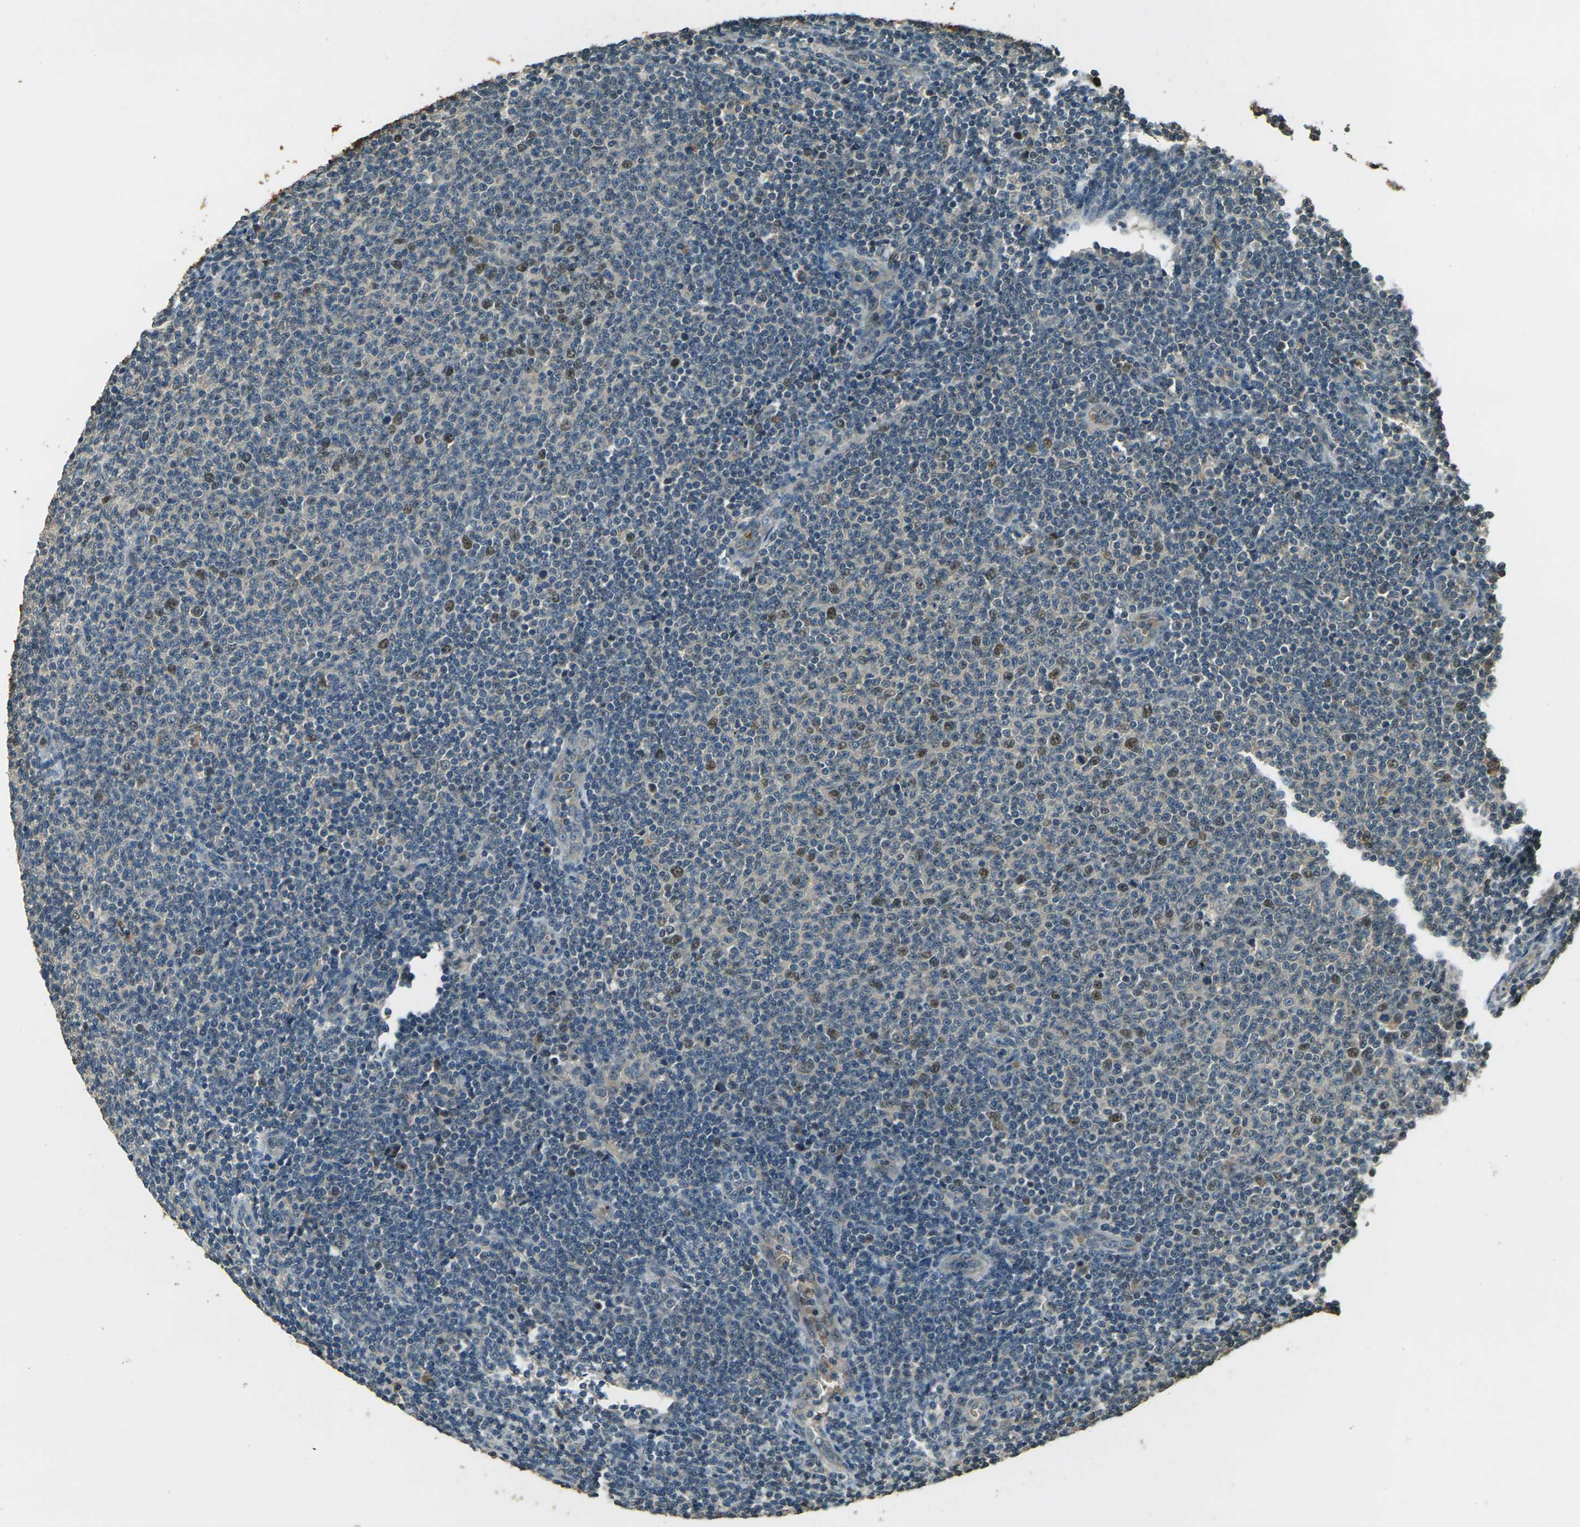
{"staining": {"intensity": "moderate", "quantity": "<25%", "location": "nuclear"}, "tissue": "lymphoma", "cell_type": "Tumor cells", "image_type": "cancer", "snomed": [{"axis": "morphology", "description": "Malignant lymphoma, non-Hodgkin's type, Low grade"}, {"axis": "topography", "description": "Lymph node"}], "caption": "Low-grade malignant lymphoma, non-Hodgkin's type stained with DAB immunohistochemistry (IHC) demonstrates low levels of moderate nuclear positivity in approximately <25% of tumor cells. (DAB IHC, brown staining for protein, blue staining for nuclei).", "gene": "TOR1A", "patient": {"sex": "male", "age": 66}}